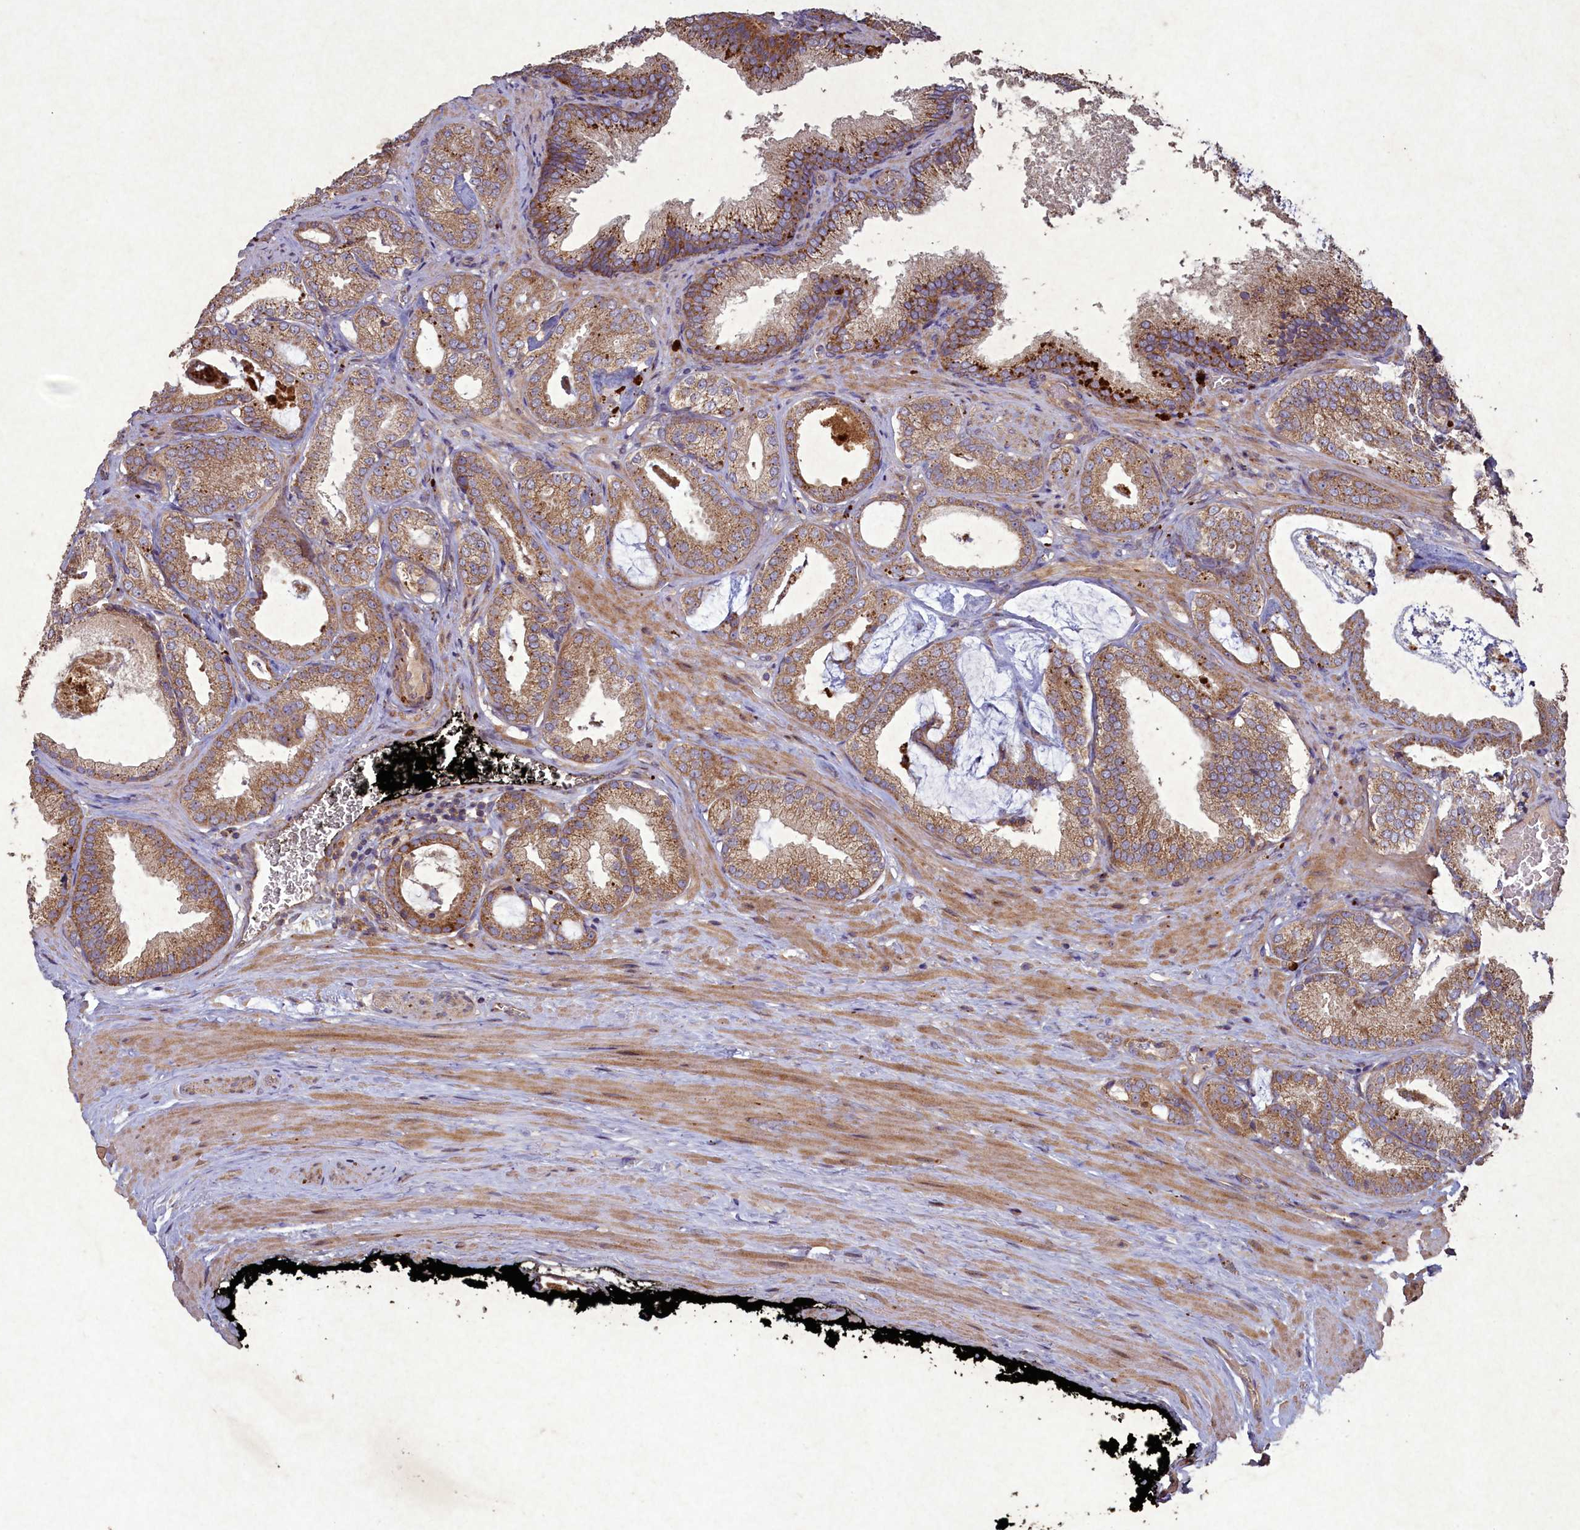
{"staining": {"intensity": "moderate", "quantity": ">75%", "location": "cytoplasmic/membranous"}, "tissue": "prostate cancer", "cell_type": "Tumor cells", "image_type": "cancer", "snomed": [{"axis": "morphology", "description": "Adenocarcinoma, Low grade"}, {"axis": "topography", "description": "Prostate"}], "caption": "Immunohistochemistry (IHC) (DAB (3,3'-diaminobenzidine)) staining of human low-grade adenocarcinoma (prostate) exhibits moderate cytoplasmic/membranous protein expression in approximately >75% of tumor cells.", "gene": "CIAO2B", "patient": {"sex": "male", "age": 71}}